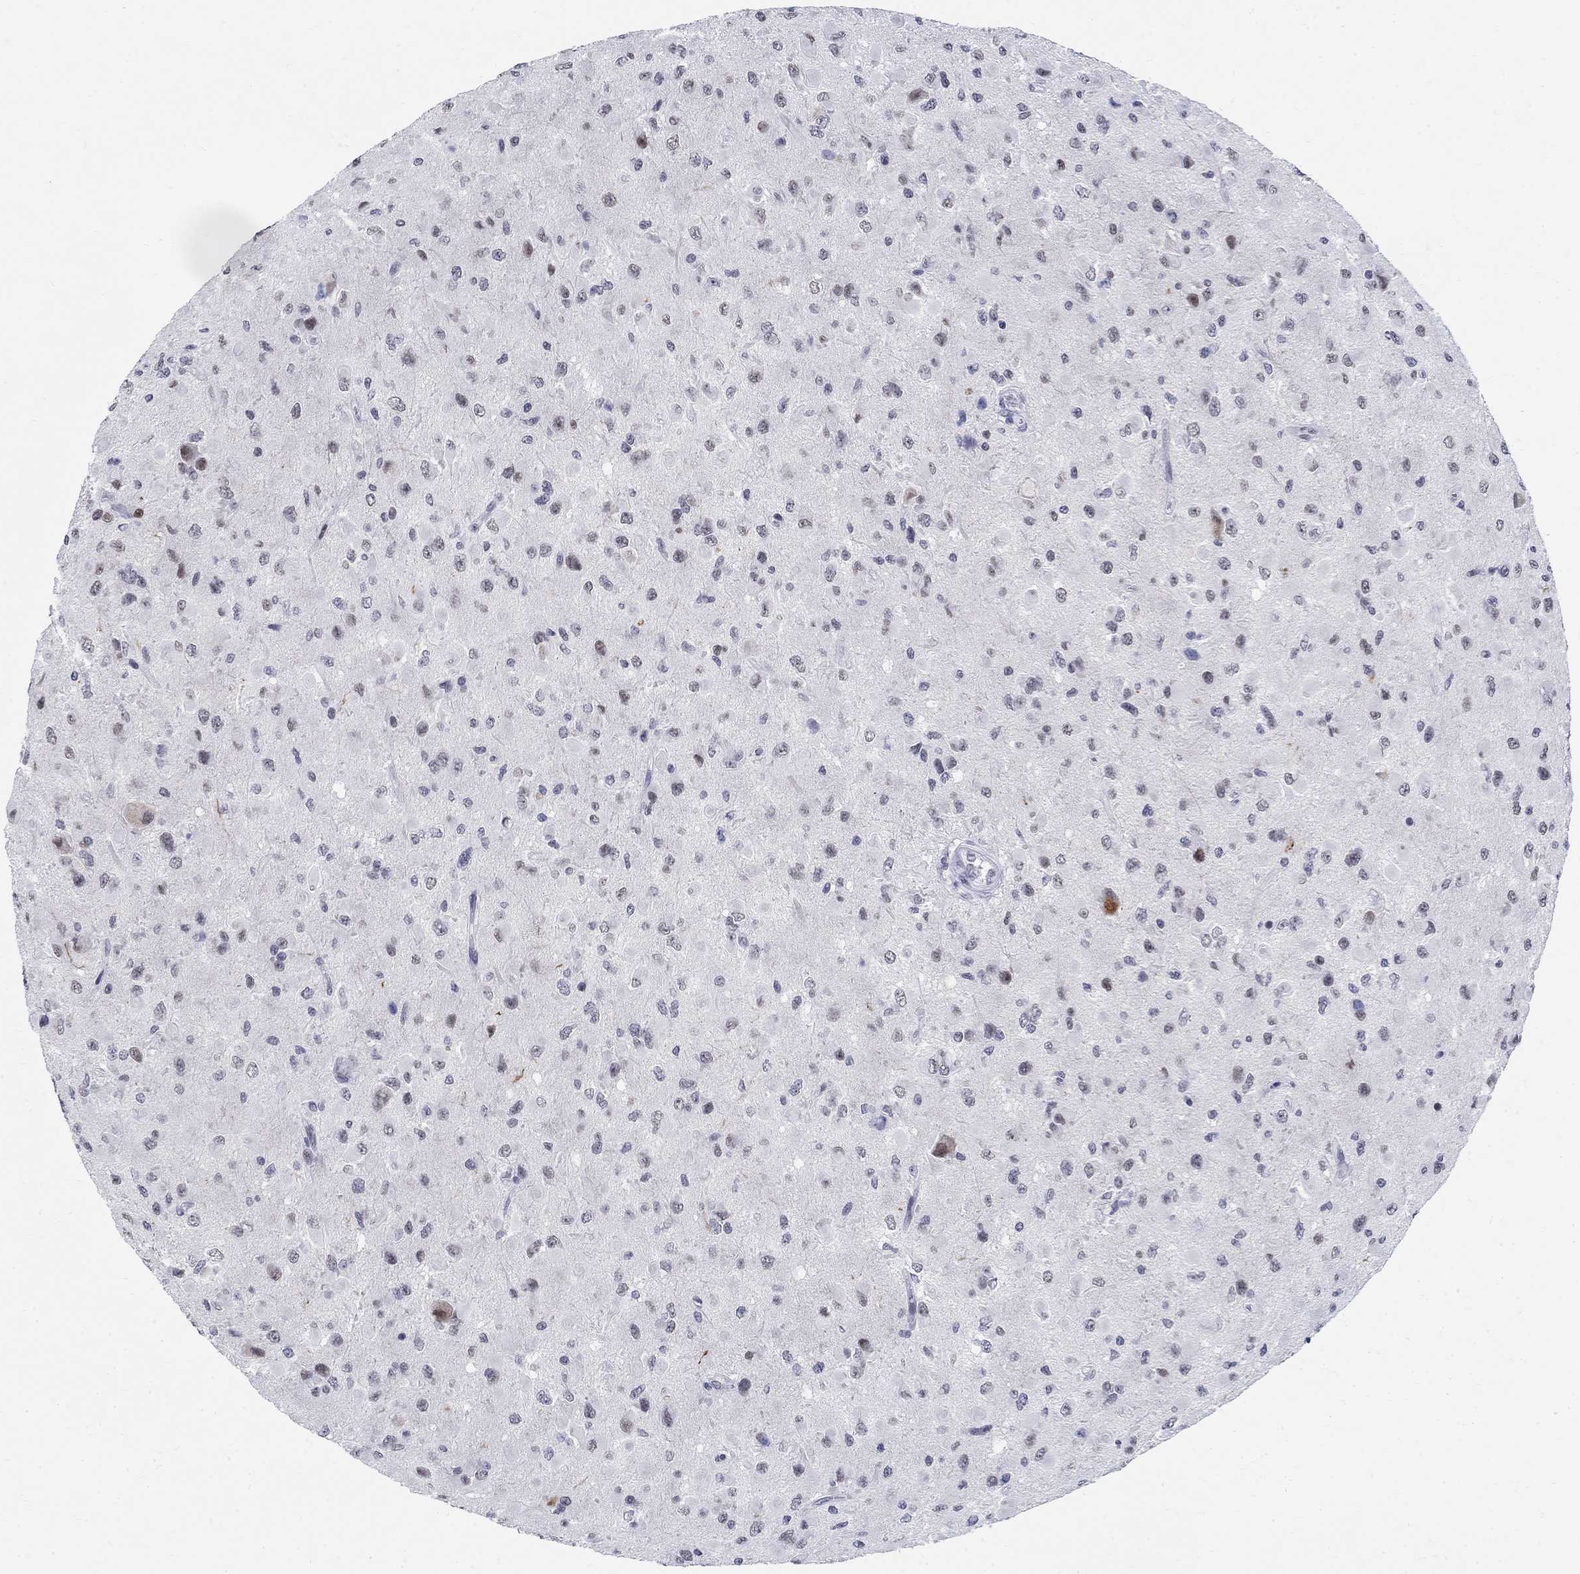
{"staining": {"intensity": "negative", "quantity": "none", "location": "none"}, "tissue": "glioma", "cell_type": "Tumor cells", "image_type": "cancer", "snomed": [{"axis": "morphology", "description": "Glioma, malignant, High grade"}, {"axis": "topography", "description": "Cerebral cortex"}], "caption": "Human malignant high-grade glioma stained for a protein using IHC exhibits no expression in tumor cells.", "gene": "BHLHE22", "patient": {"sex": "male", "age": 35}}